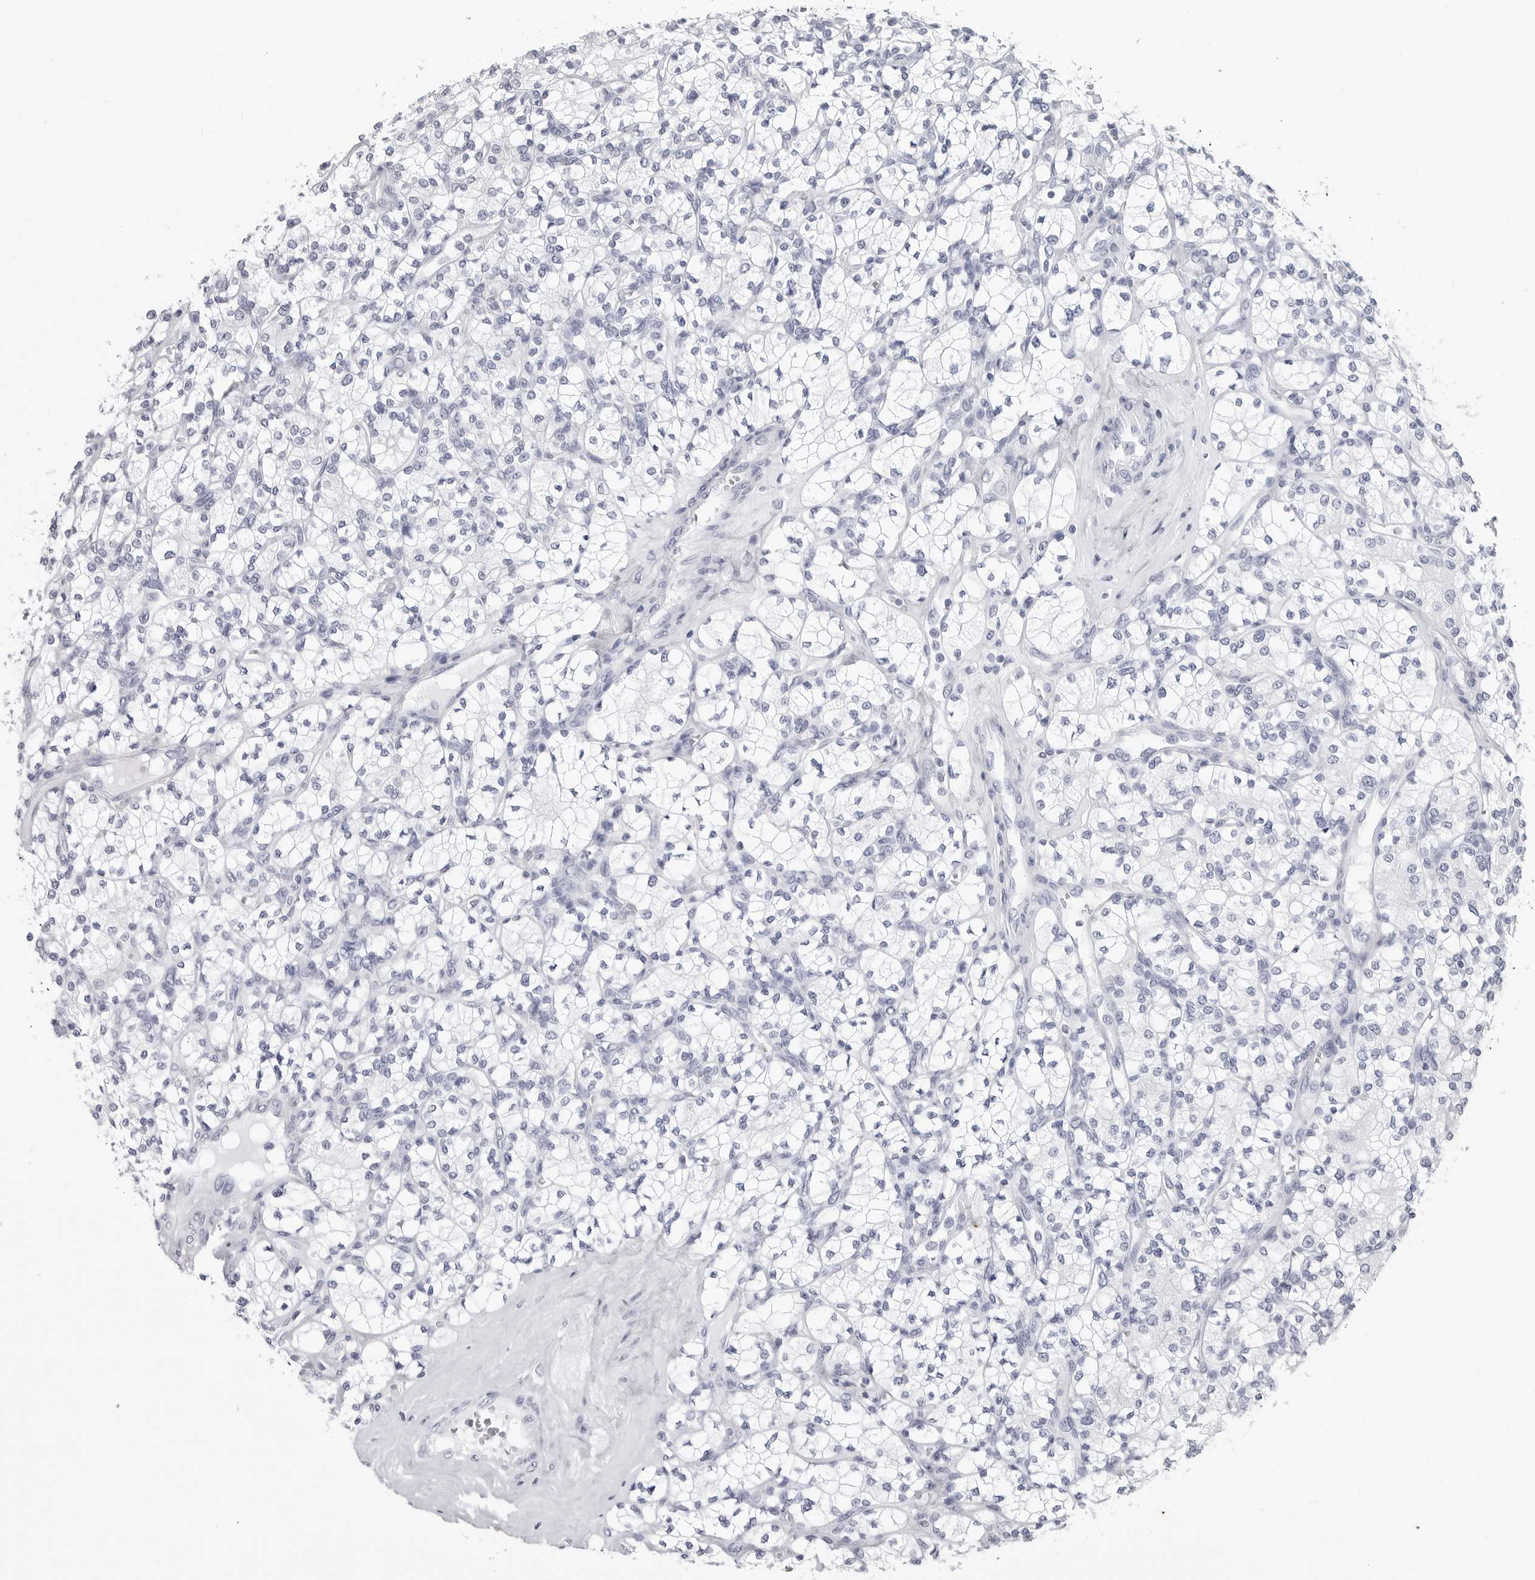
{"staining": {"intensity": "negative", "quantity": "none", "location": "none"}, "tissue": "renal cancer", "cell_type": "Tumor cells", "image_type": "cancer", "snomed": [{"axis": "morphology", "description": "Adenocarcinoma, NOS"}, {"axis": "topography", "description": "Kidney"}], "caption": "A high-resolution photomicrograph shows IHC staining of renal adenocarcinoma, which exhibits no significant expression in tumor cells.", "gene": "CSH1", "patient": {"sex": "male", "age": 77}}